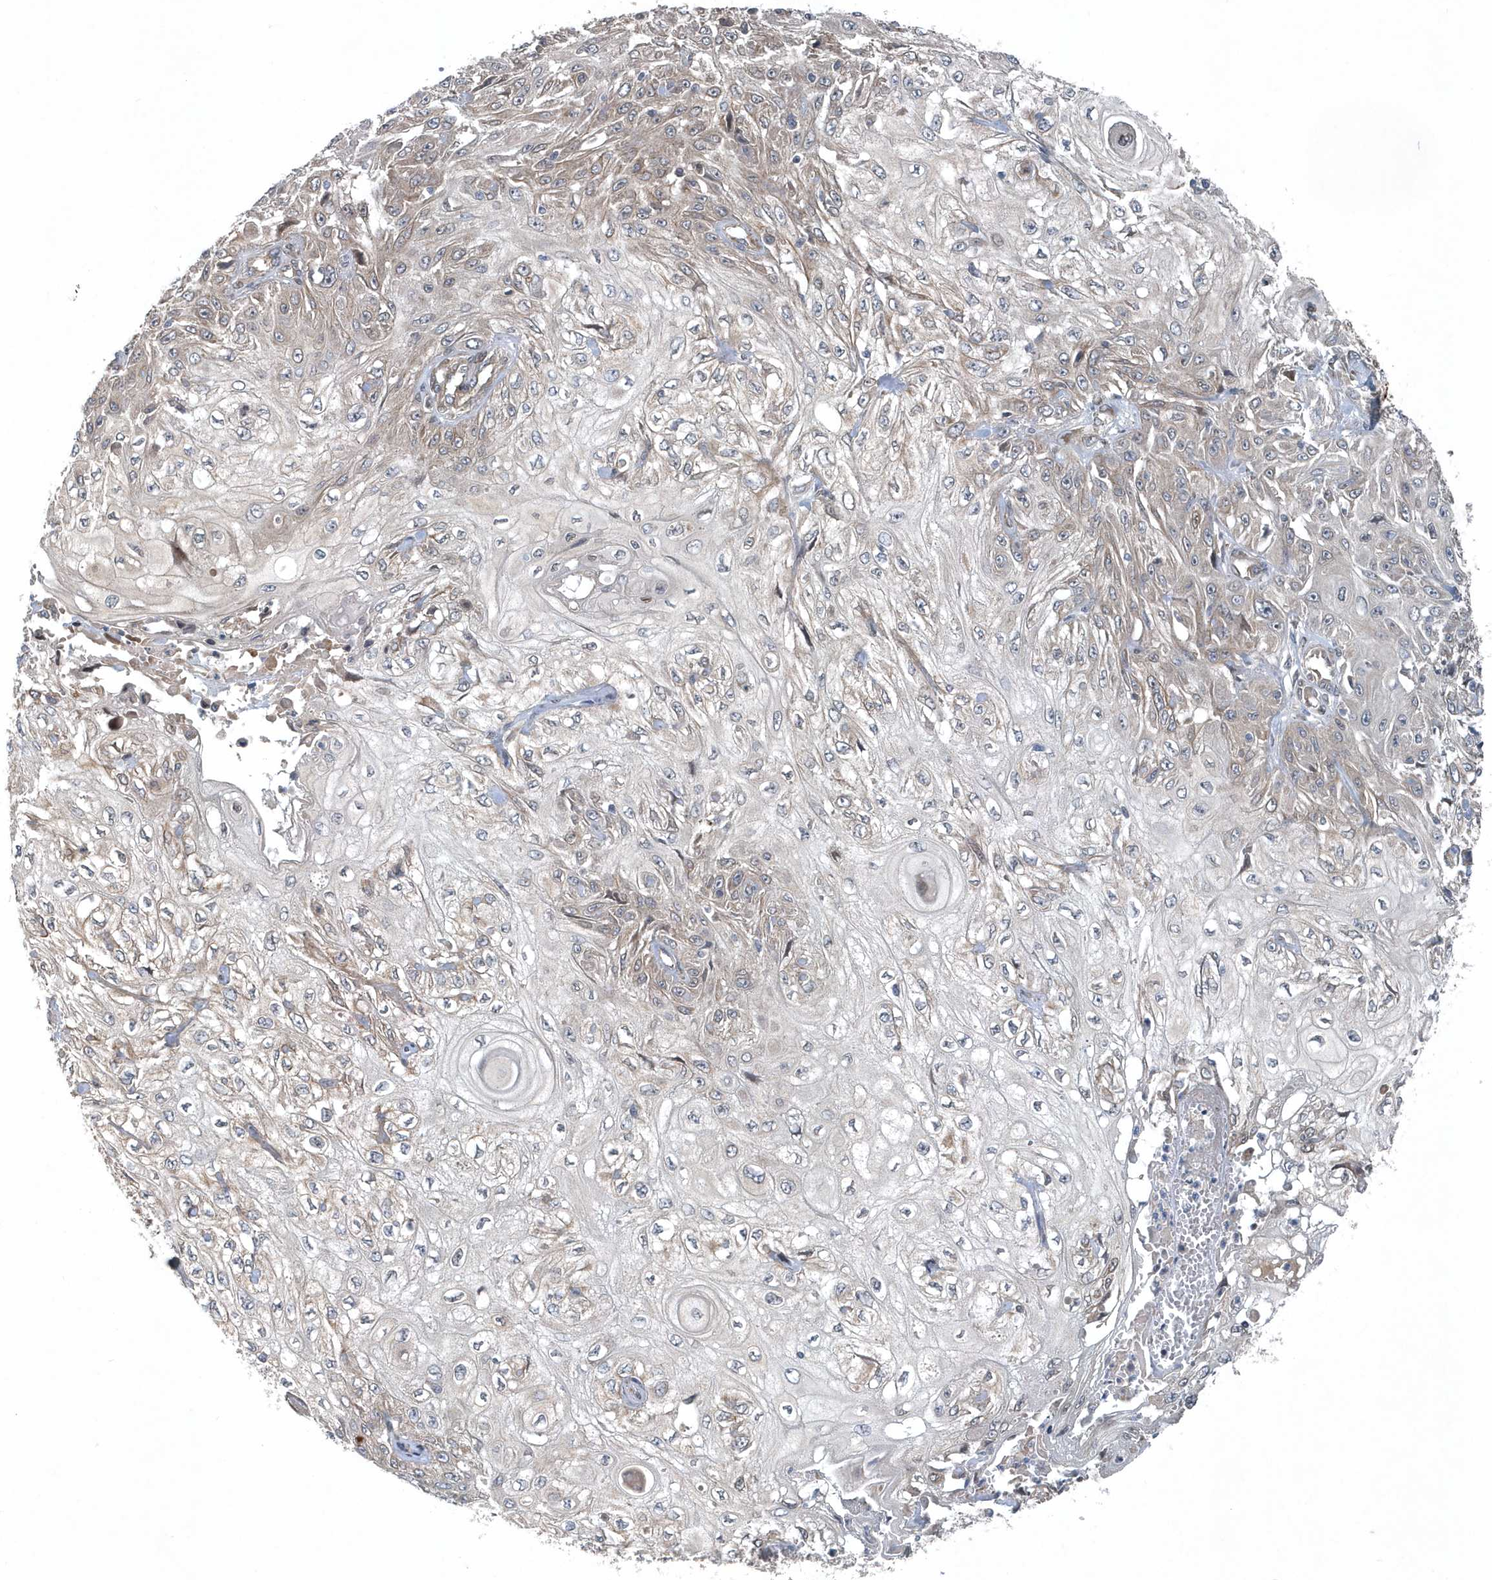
{"staining": {"intensity": "weak", "quantity": "<25%", "location": "cytoplasmic/membranous"}, "tissue": "skin cancer", "cell_type": "Tumor cells", "image_type": "cancer", "snomed": [{"axis": "morphology", "description": "Squamous cell carcinoma, NOS"}, {"axis": "morphology", "description": "Squamous cell carcinoma, metastatic, NOS"}, {"axis": "topography", "description": "Skin"}, {"axis": "topography", "description": "Lymph node"}], "caption": "DAB (3,3'-diaminobenzidine) immunohistochemical staining of human skin metastatic squamous cell carcinoma displays no significant positivity in tumor cells.", "gene": "MCC", "patient": {"sex": "male", "age": 75}}